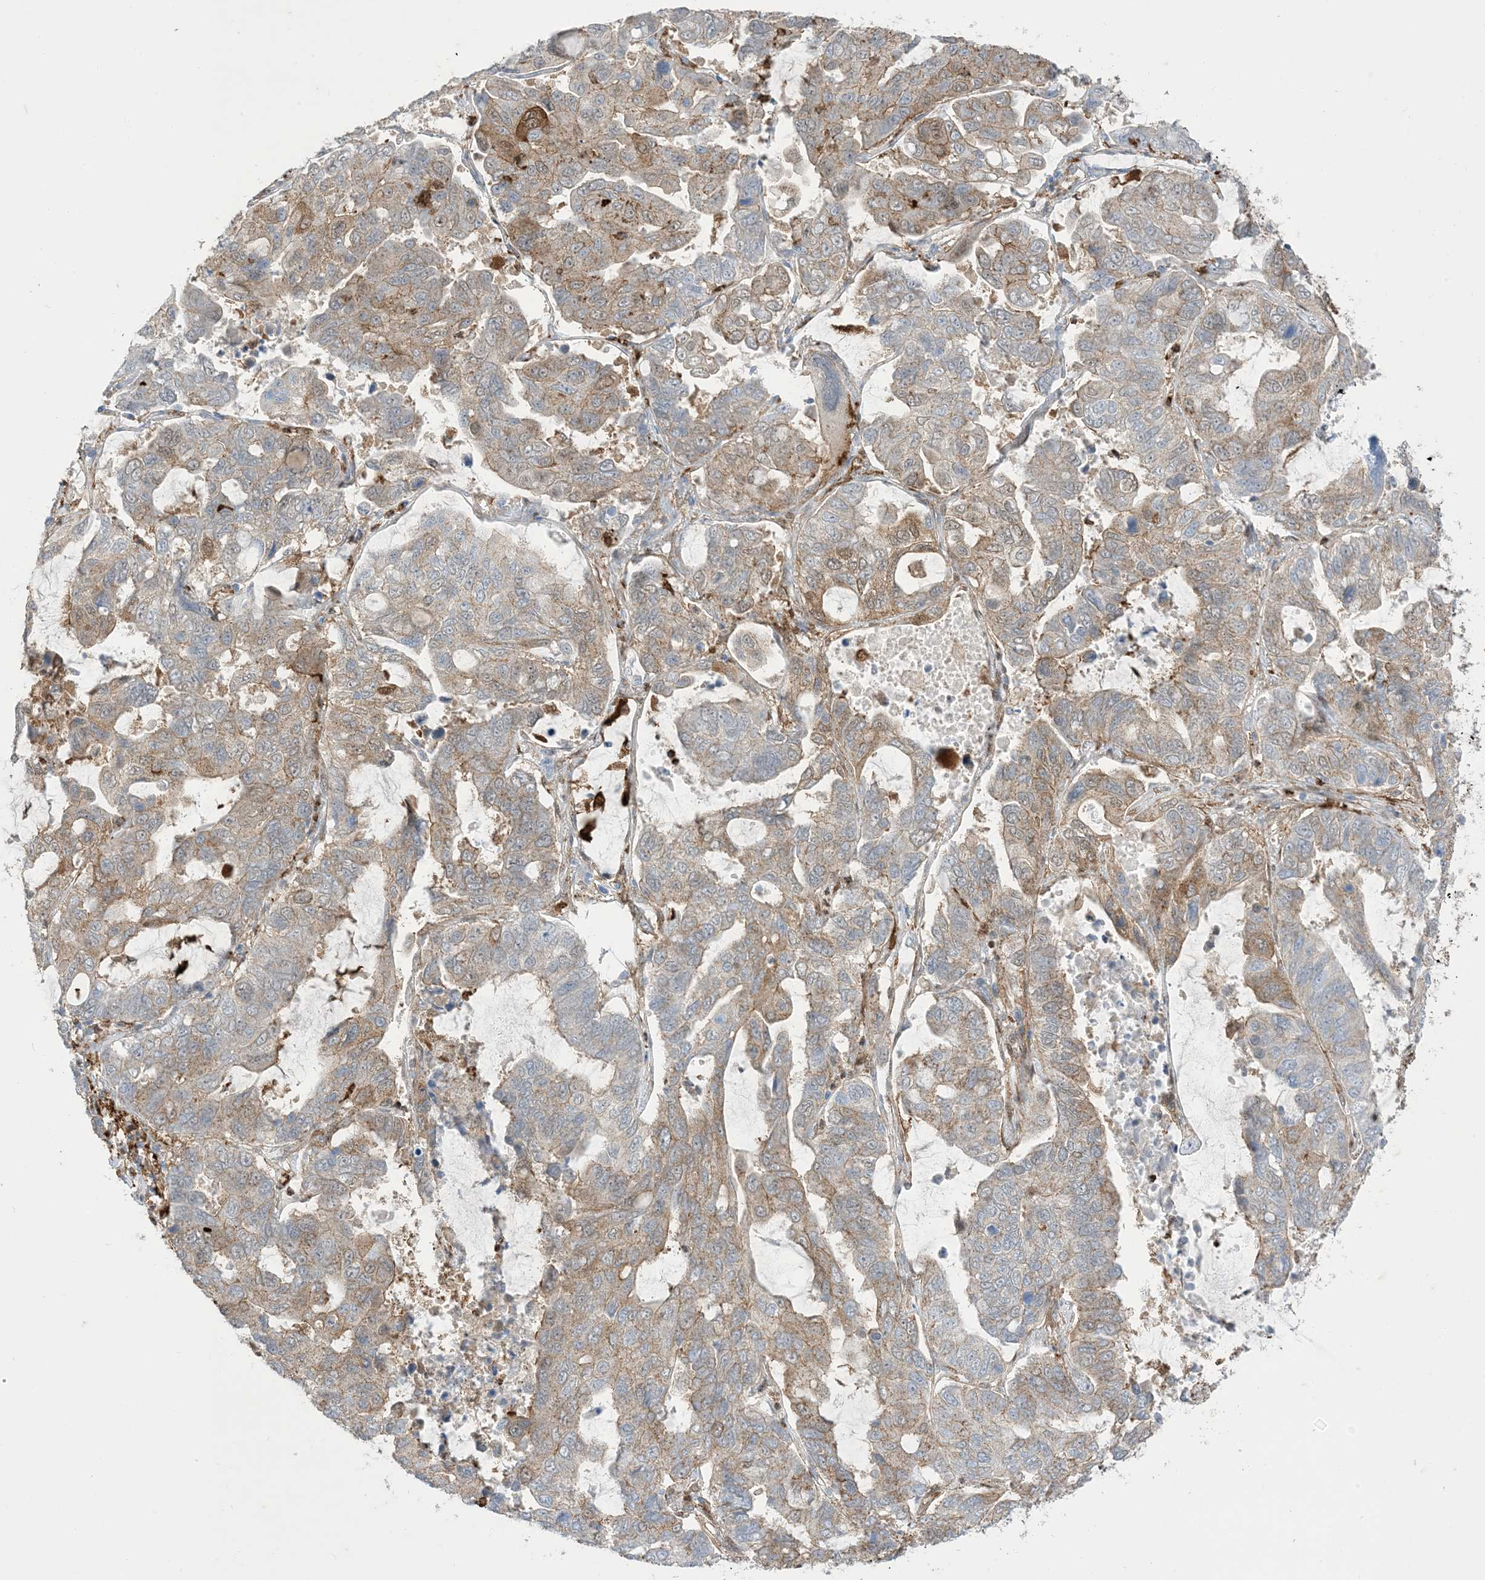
{"staining": {"intensity": "weak", "quantity": ">75%", "location": "cytoplasmic/membranous"}, "tissue": "lung cancer", "cell_type": "Tumor cells", "image_type": "cancer", "snomed": [{"axis": "morphology", "description": "Adenocarcinoma, NOS"}, {"axis": "topography", "description": "Lung"}], "caption": "Adenocarcinoma (lung) stained with a protein marker reveals weak staining in tumor cells.", "gene": "GSN", "patient": {"sex": "male", "age": 64}}